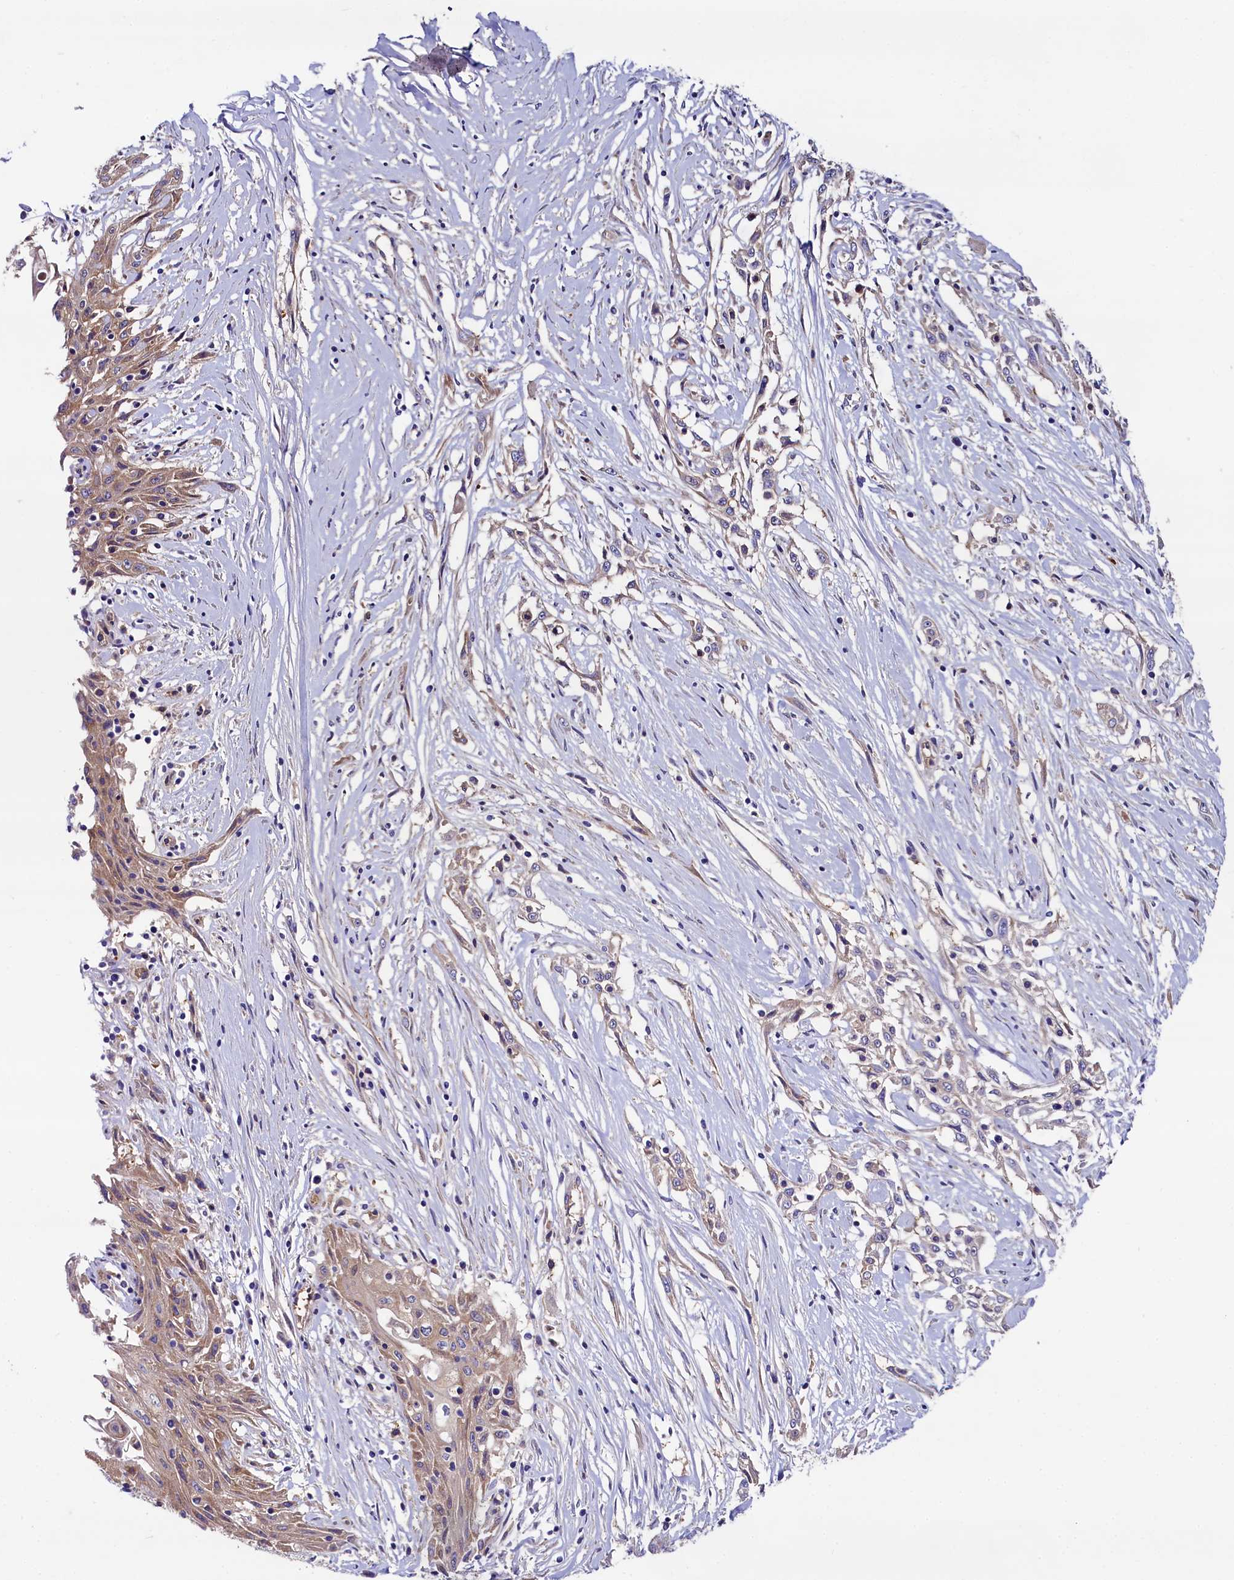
{"staining": {"intensity": "weak", "quantity": ">75%", "location": "cytoplasmic/membranous"}, "tissue": "skin cancer", "cell_type": "Tumor cells", "image_type": "cancer", "snomed": [{"axis": "morphology", "description": "Squamous cell carcinoma, NOS"}, {"axis": "morphology", "description": "Squamous cell carcinoma, metastatic, NOS"}, {"axis": "topography", "description": "Skin"}, {"axis": "topography", "description": "Lymph node"}], "caption": "High-power microscopy captured an IHC photomicrograph of metastatic squamous cell carcinoma (skin), revealing weak cytoplasmic/membranous staining in about >75% of tumor cells. (DAB IHC, brown staining for protein, blue staining for nuclei).", "gene": "QARS1", "patient": {"sex": "male", "age": 75}}